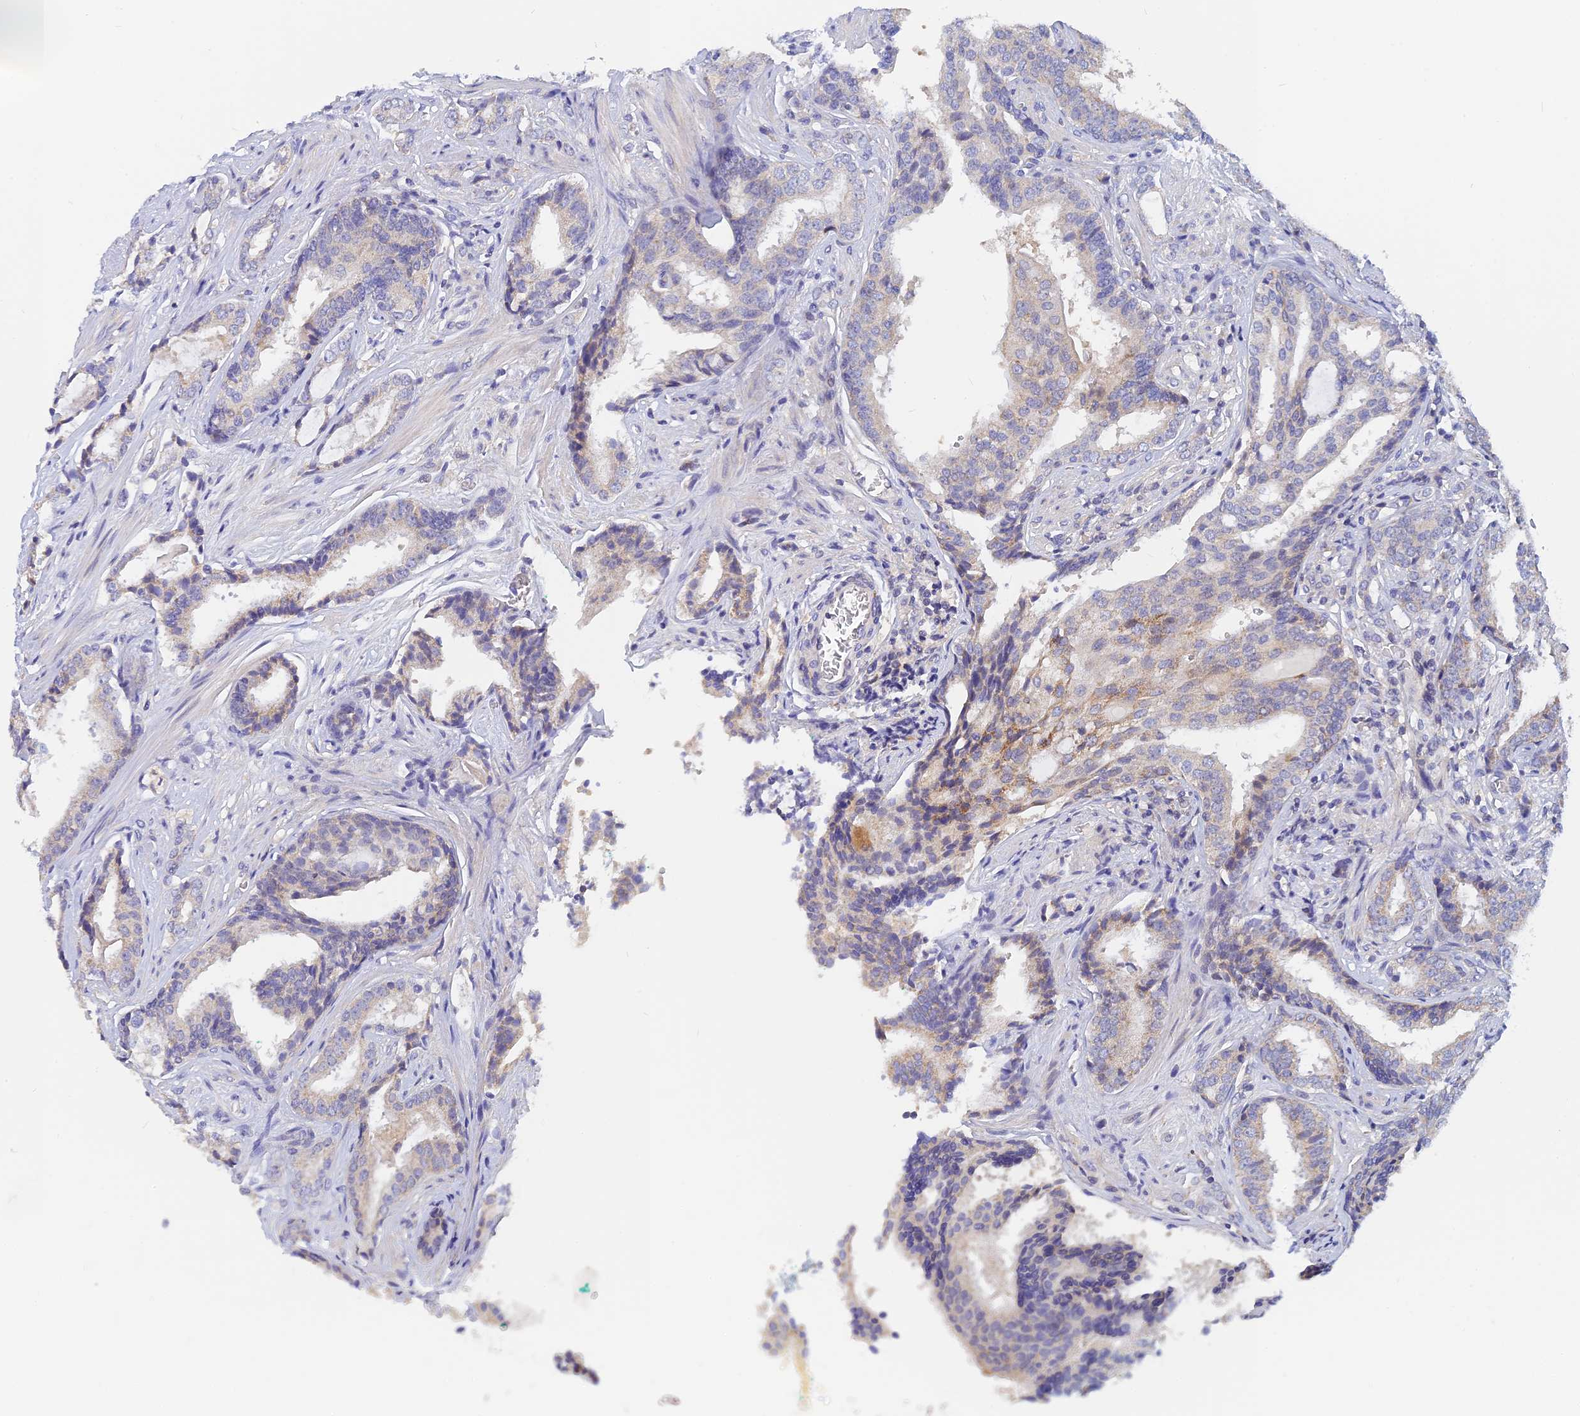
{"staining": {"intensity": "weak", "quantity": "<25%", "location": "cytoplasmic/membranous"}, "tissue": "prostate cancer", "cell_type": "Tumor cells", "image_type": "cancer", "snomed": [{"axis": "morphology", "description": "Adenocarcinoma, High grade"}, {"axis": "topography", "description": "Prostate"}], "caption": "Immunohistochemistry (IHC) histopathology image of neoplastic tissue: high-grade adenocarcinoma (prostate) stained with DAB shows no significant protein expression in tumor cells.", "gene": "CACNA1B", "patient": {"sex": "male", "age": 63}}